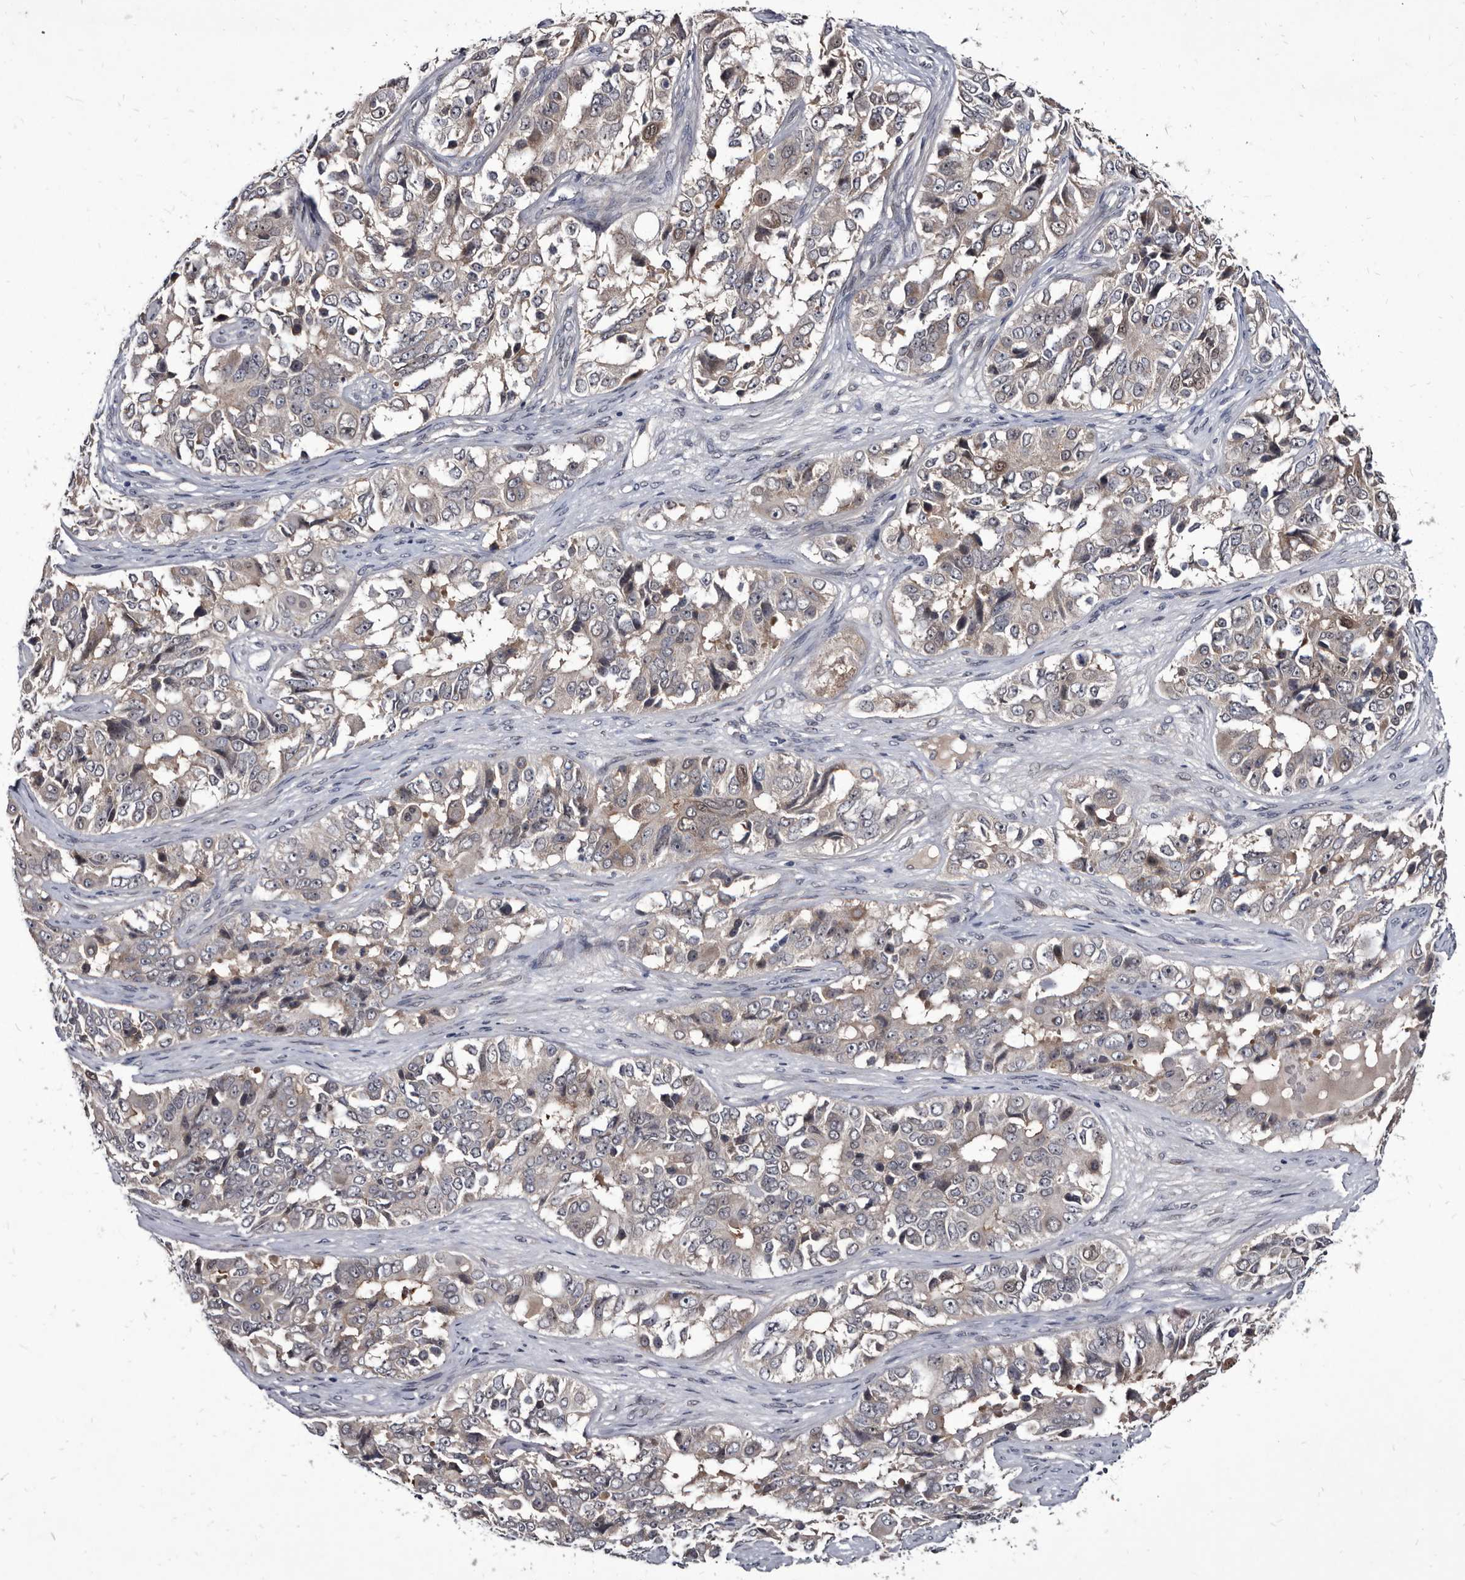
{"staining": {"intensity": "weak", "quantity": "<25%", "location": "cytoplasmic/membranous,nuclear"}, "tissue": "ovarian cancer", "cell_type": "Tumor cells", "image_type": "cancer", "snomed": [{"axis": "morphology", "description": "Carcinoma, endometroid"}, {"axis": "topography", "description": "Ovary"}], "caption": "Tumor cells show no significant staining in ovarian cancer.", "gene": "PROM1", "patient": {"sex": "female", "age": 51}}